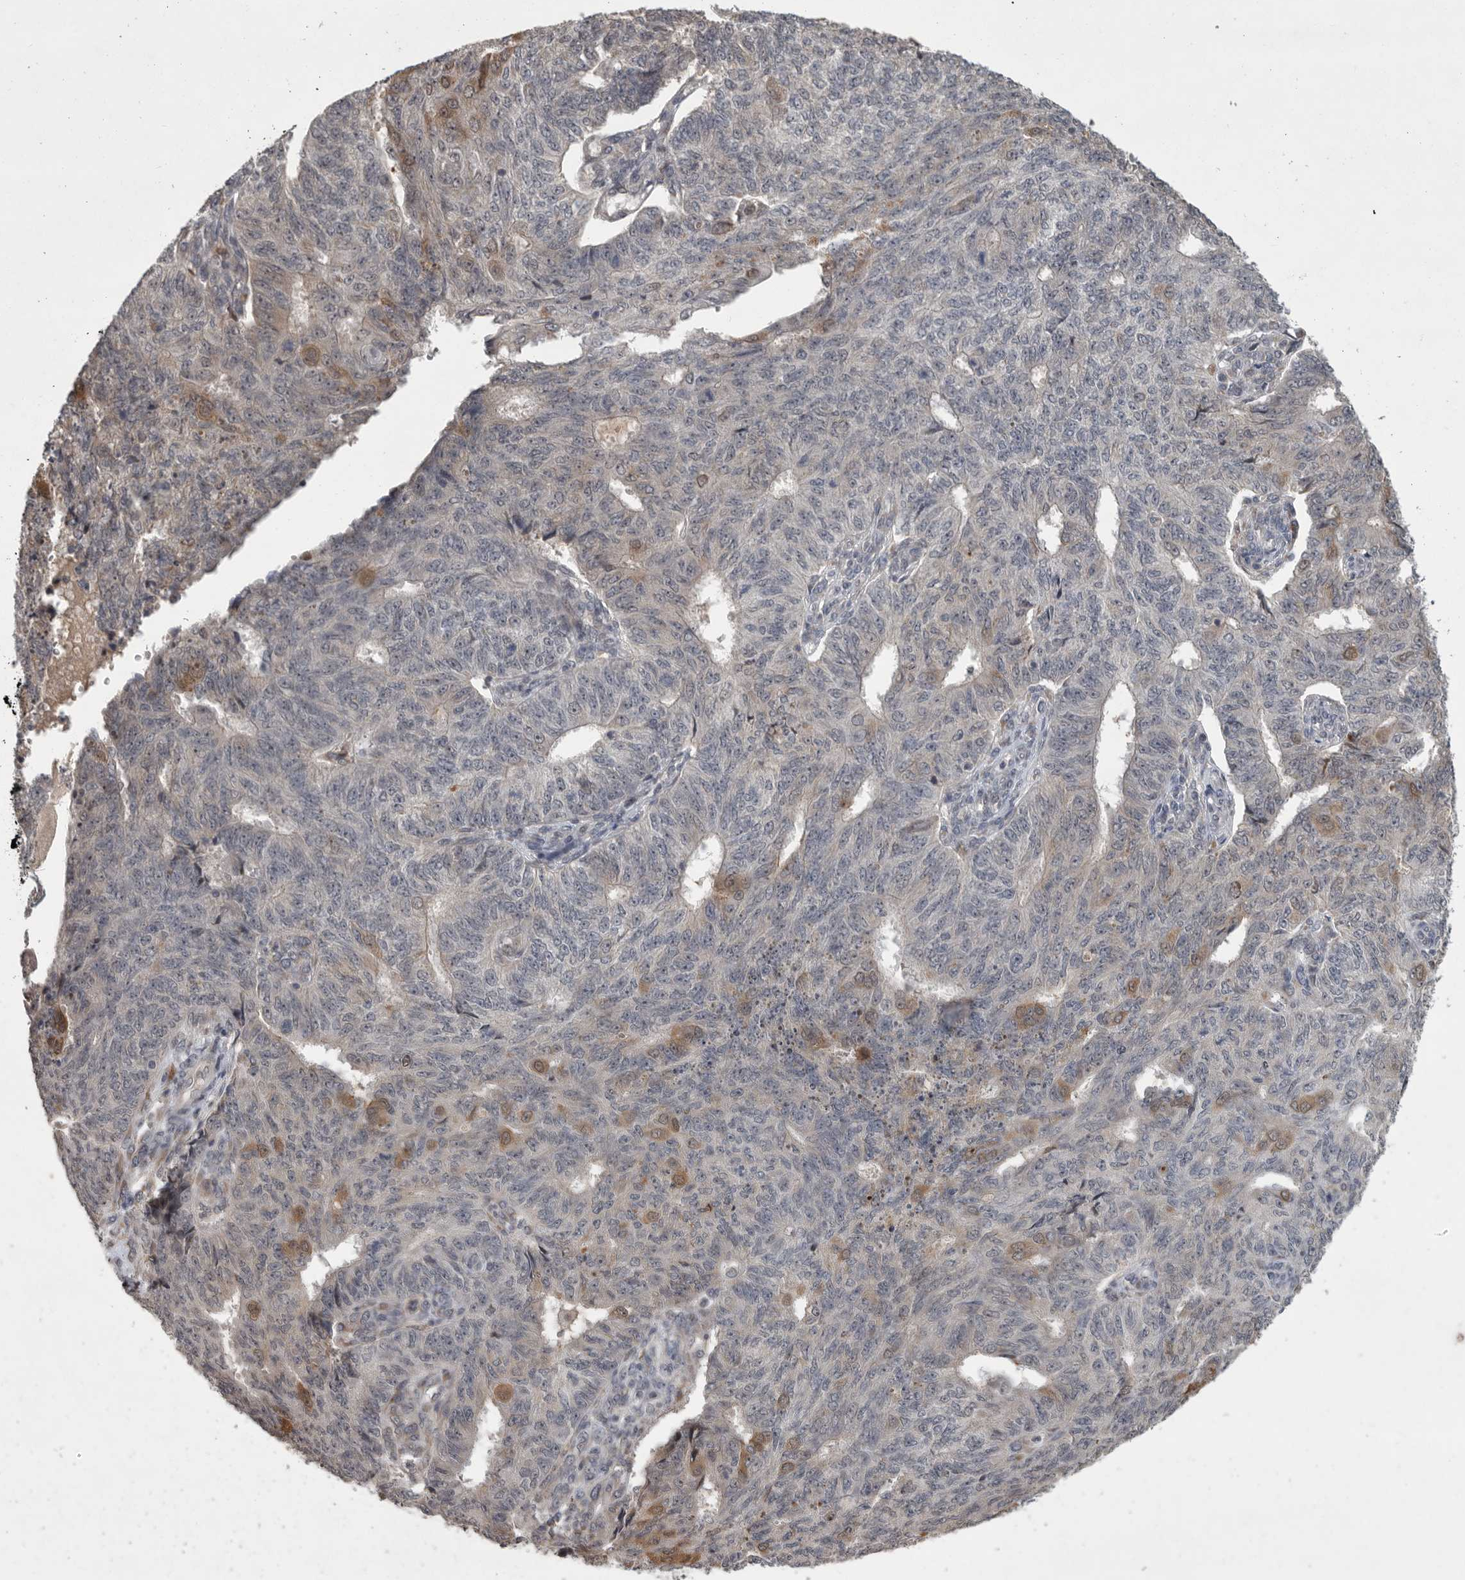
{"staining": {"intensity": "moderate", "quantity": "<25%", "location": "cytoplasmic/membranous"}, "tissue": "endometrial cancer", "cell_type": "Tumor cells", "image_type": "cancer", "snomed": [{"axis": "morphology", "description": "Adenocarcinoma, NOS"}, {"axis": "topography", "description": "Endometrium"}], "caption": "Protein expression analysis of human endometrial cancer reveals moderate cytoplasmic/membranous expression in approximately <25% of tumor cells.", "gene": "MAN2A1", "patient": {"sex": "female", "age": 32}}